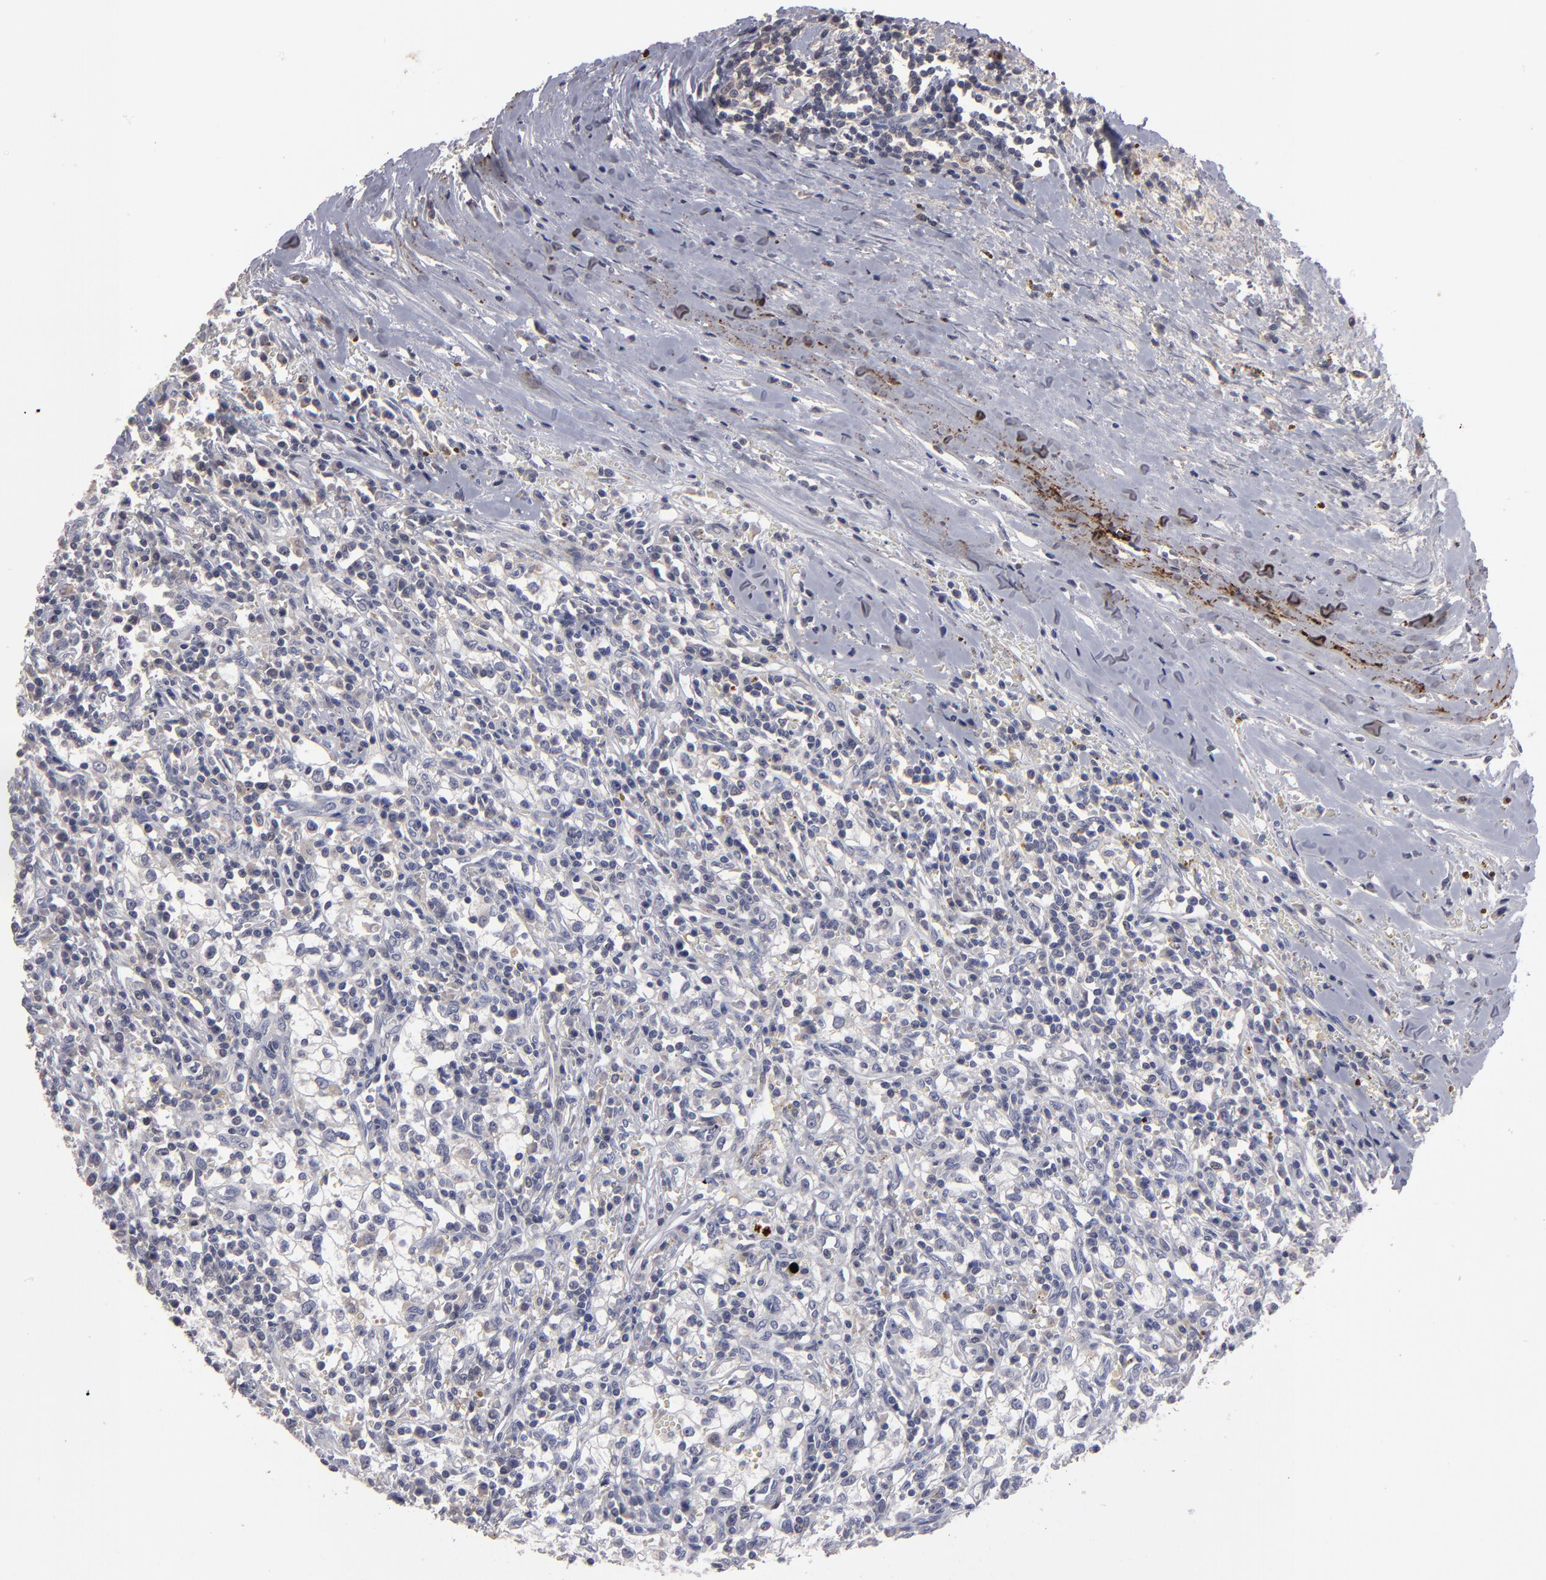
{"staining": {"intensity": "negative", "quantity": "none", "location": "none"}, "tissue": "renal cancer", "cell_type": "Tumor cells", "image_type": "cancer", "snomed": [{"axis": "morphology", "description": "Adenocarcinoma, NOS"}, {"axis": "topography", "description": "Kidney"}], "caption": "Renal cancer (adenocarcinoma) stained for a protein using IHC displays no expression tumor cells.", "gene": "GPM6B", "patient": {"sex": "male", "age": 82}}